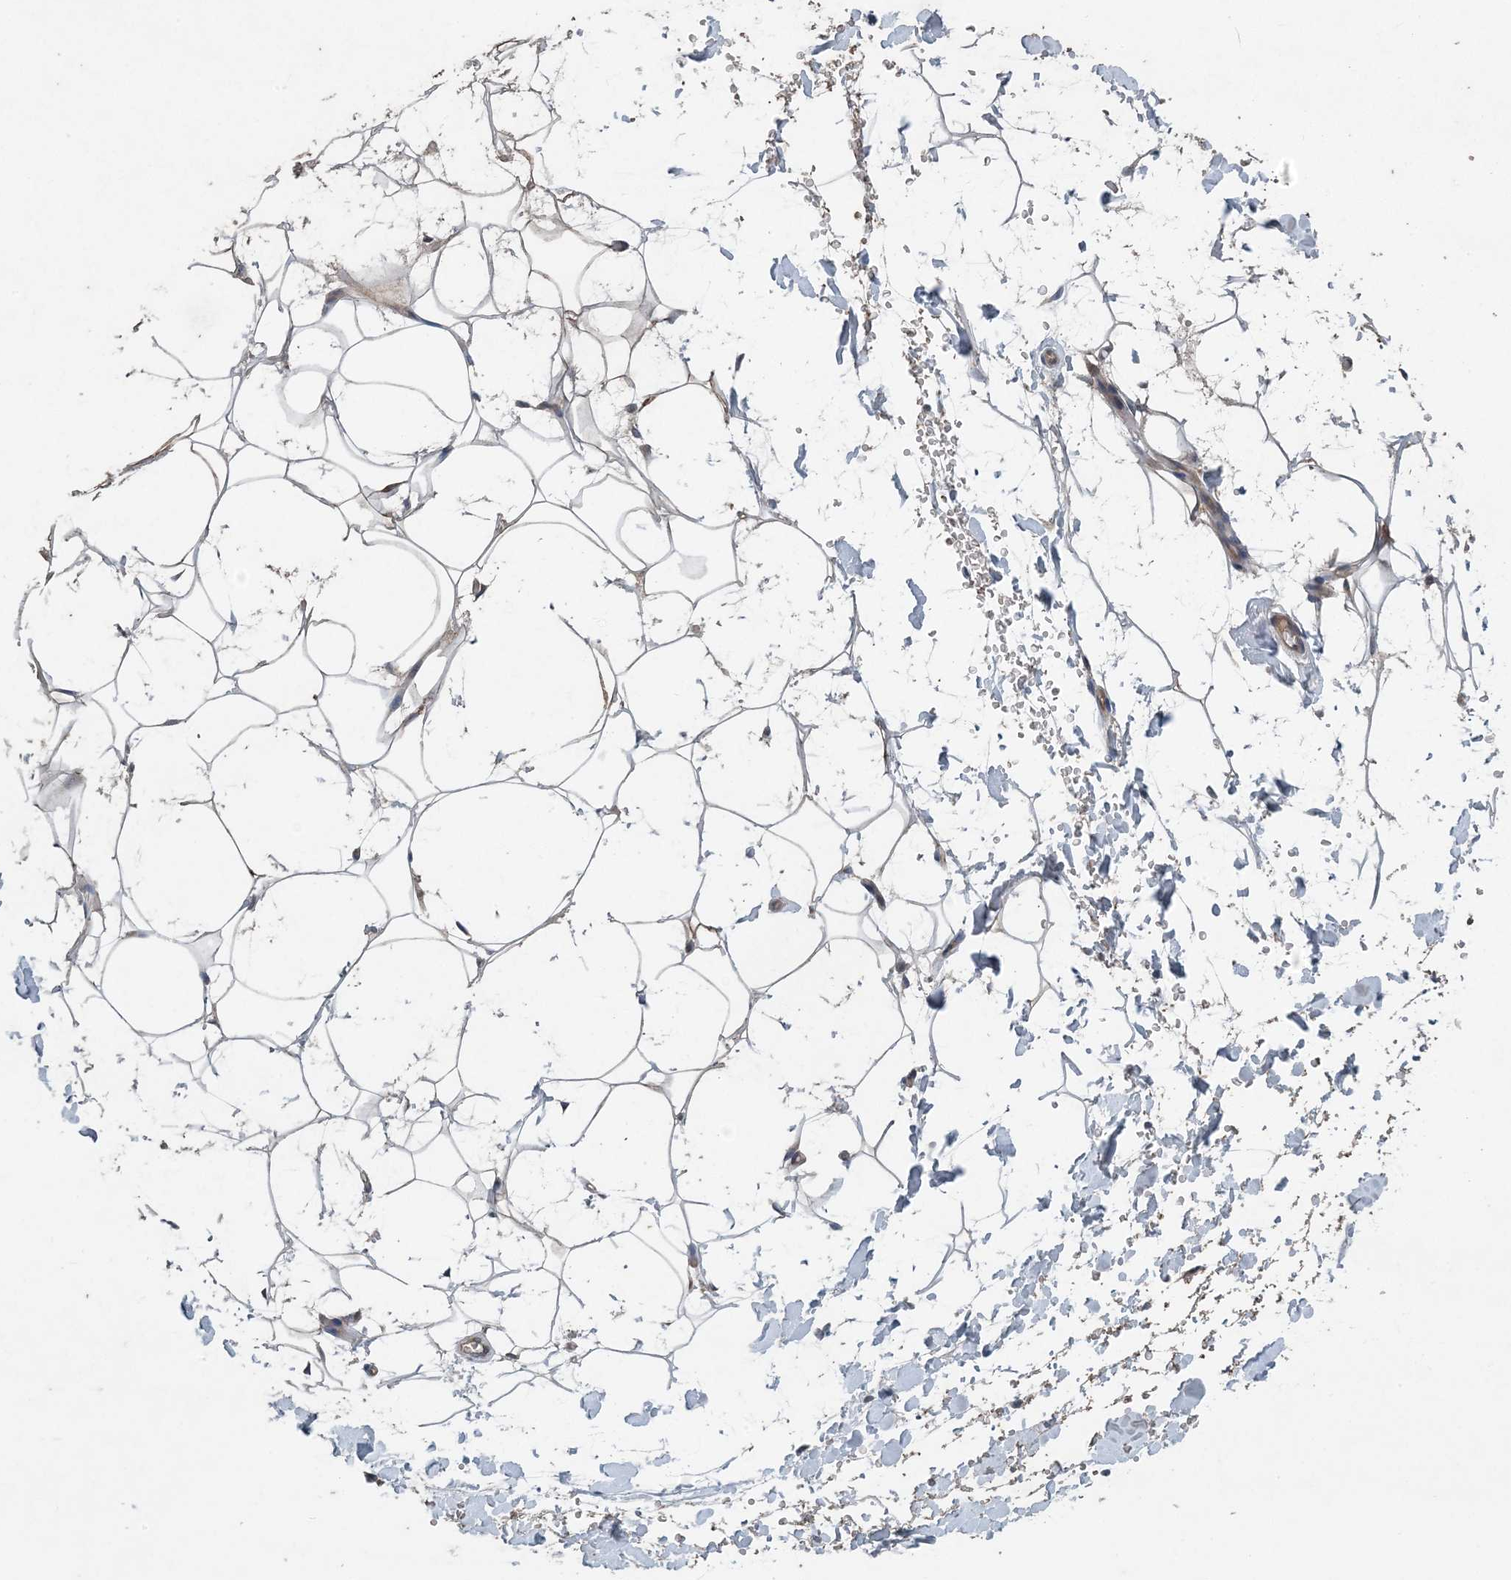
{"staining": {"intensity": "negative", "quantity": "none", "location": "none"}, "tissue": "adipose tissue", "cell_type": "Adipocytes", "image_type": "normal", "snomed": [{"axis": "morphology", "description": "Normal tissue, NOS"}, {"axis": "topography", "description": "Breast"}], "caption": "Immunohistochemistry of benign adipose tissue shows no expression in adipocytes. Nuclei are stained in blue.", "gene": "MYO9B", "patient": {"sex": "female", "age": 26}}